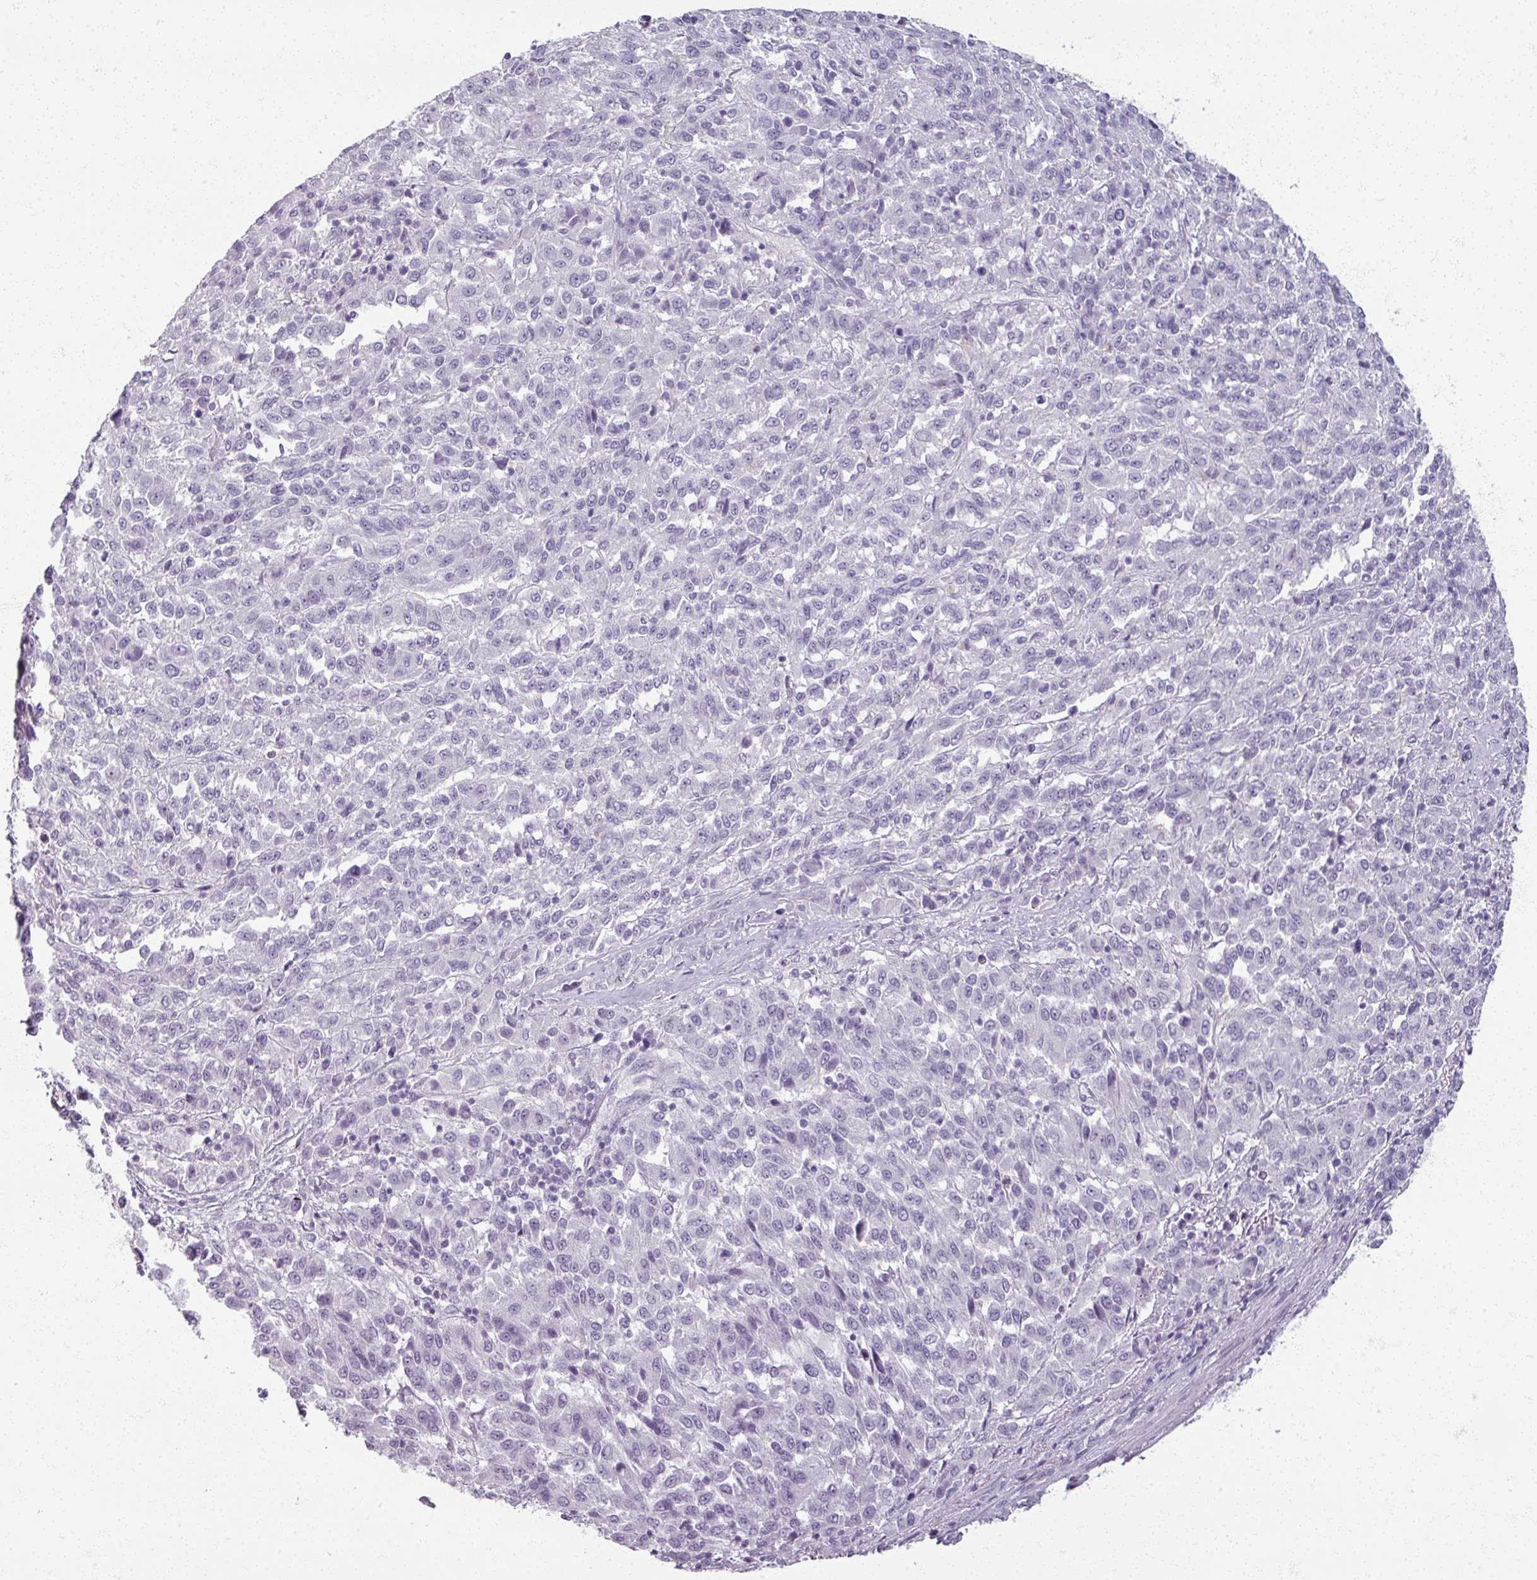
{"staining": {"intensity": "negative", "quantity": "none", "location": "none"}, "tissue": "melanoma", "cell_type": "Tumor cells", "image_type": "cancer", "snomed": [{"axis": "morphology", "description": "Malignant melanoma, Metastatic site"}, {"axis": "topography", "description": "Lung"}], "caption": "Human melanoma stained for a protein using immunohistochemistry exhibits no staining in tumor cells.", "gene": "RFPL2", "patient": {"sex": "male", "age": 64}}